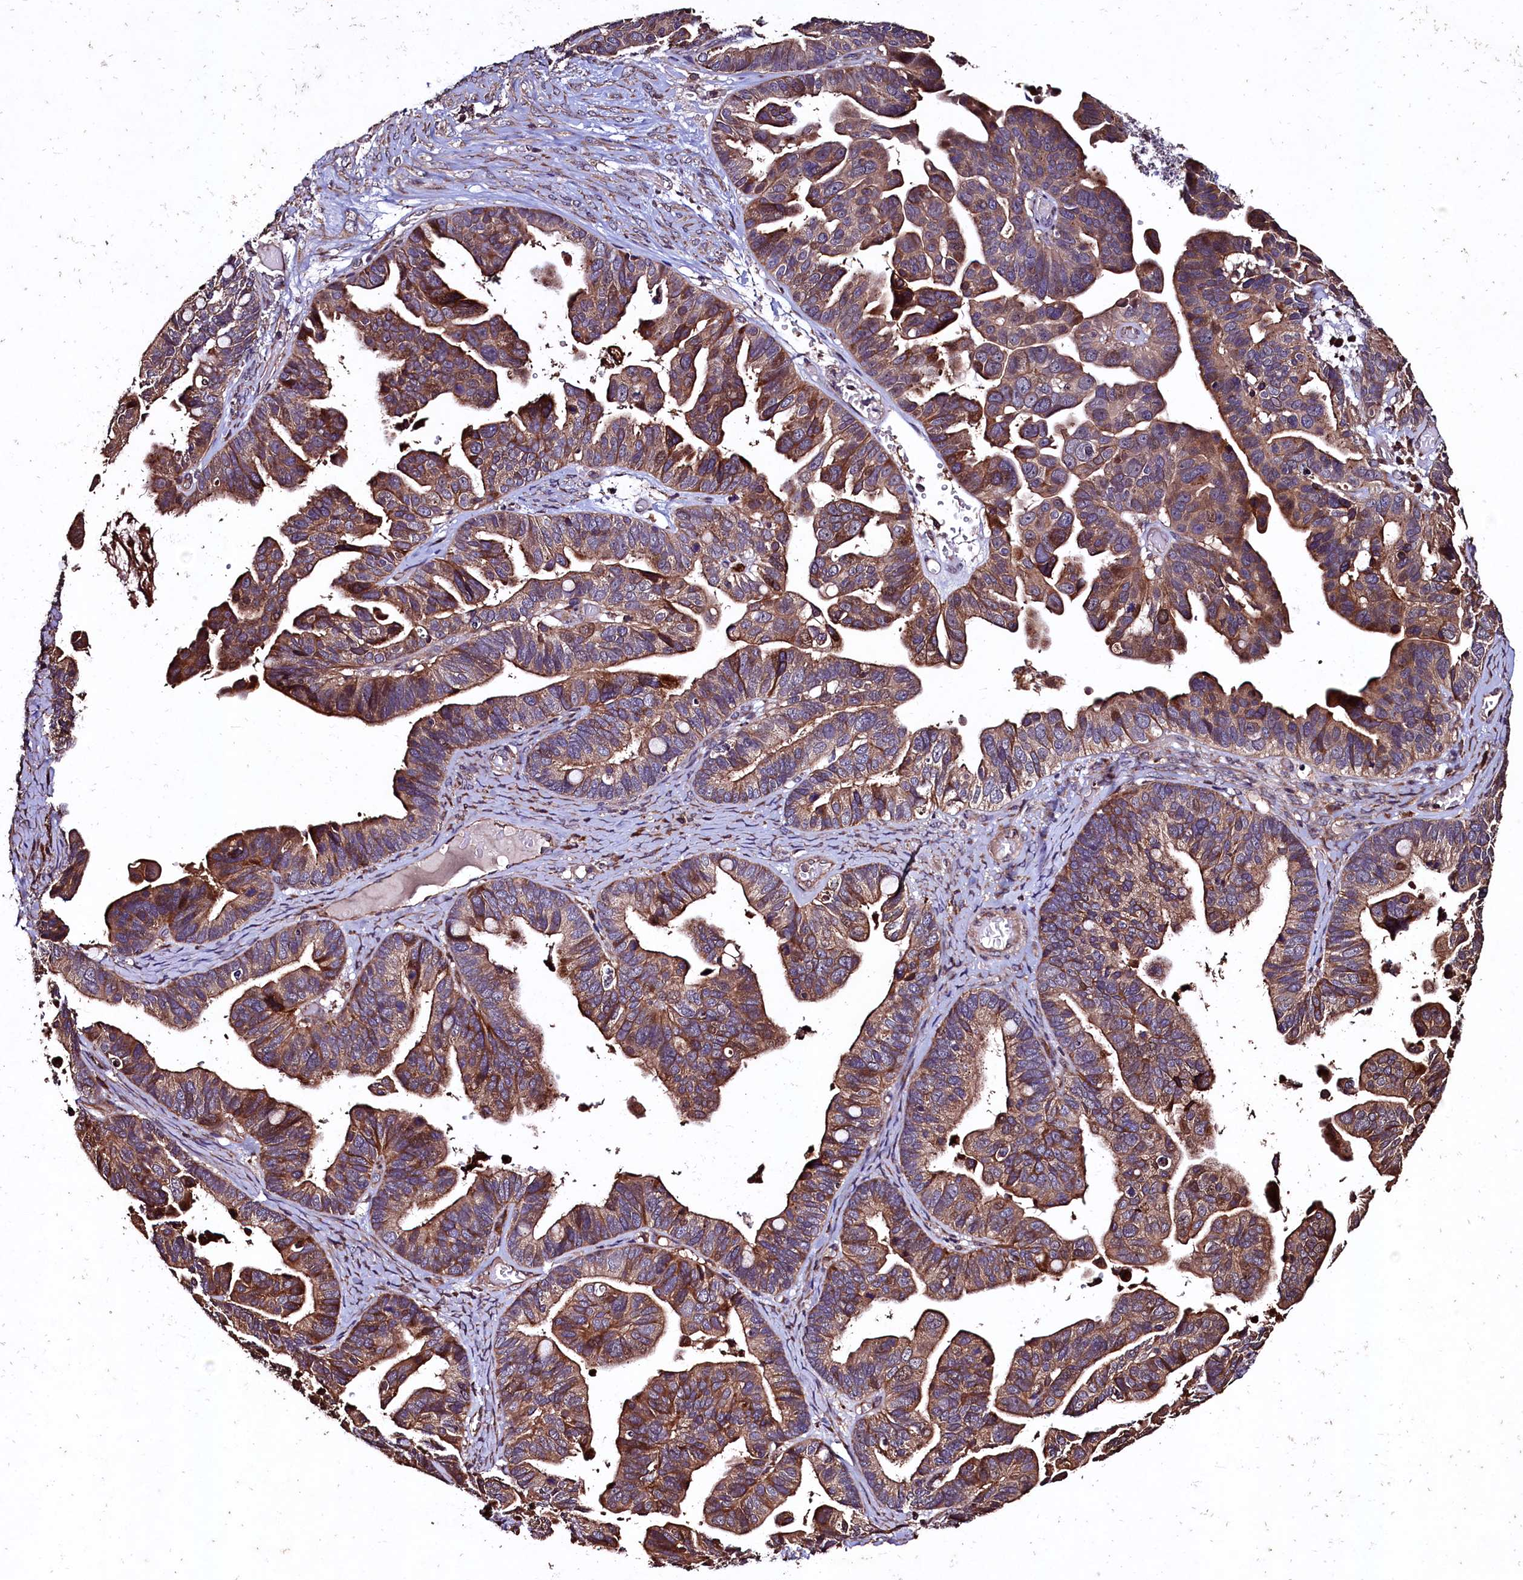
{"staining": {"intensity": "moderate", "quantity": ">75%", "location": "cytoplasmic/membranous"}, "tissue": "ovarian cancer", "cell_type": "Tumor cells", "image_type": "cancer", "snomed": [{"axis": "morphology", "description": "Cystadenocarcinoma, serous, NOS"}, {"axis": "topography", "description": "Ovary"}], "caption": "Immunohistochemistry (IHC) histopathology image of neoplastic tissue: human ovarian serous cystadenocarcinoma stained using immunohistochemistry displays medium levels of moderate protein expression localized specifically in the cytoplasmic/membranous of tumor cells, appearing as a cytoplasmic/membranous brown color.", "gene": "TMEM98", "patient": {"sex": "female", "age": 56}}